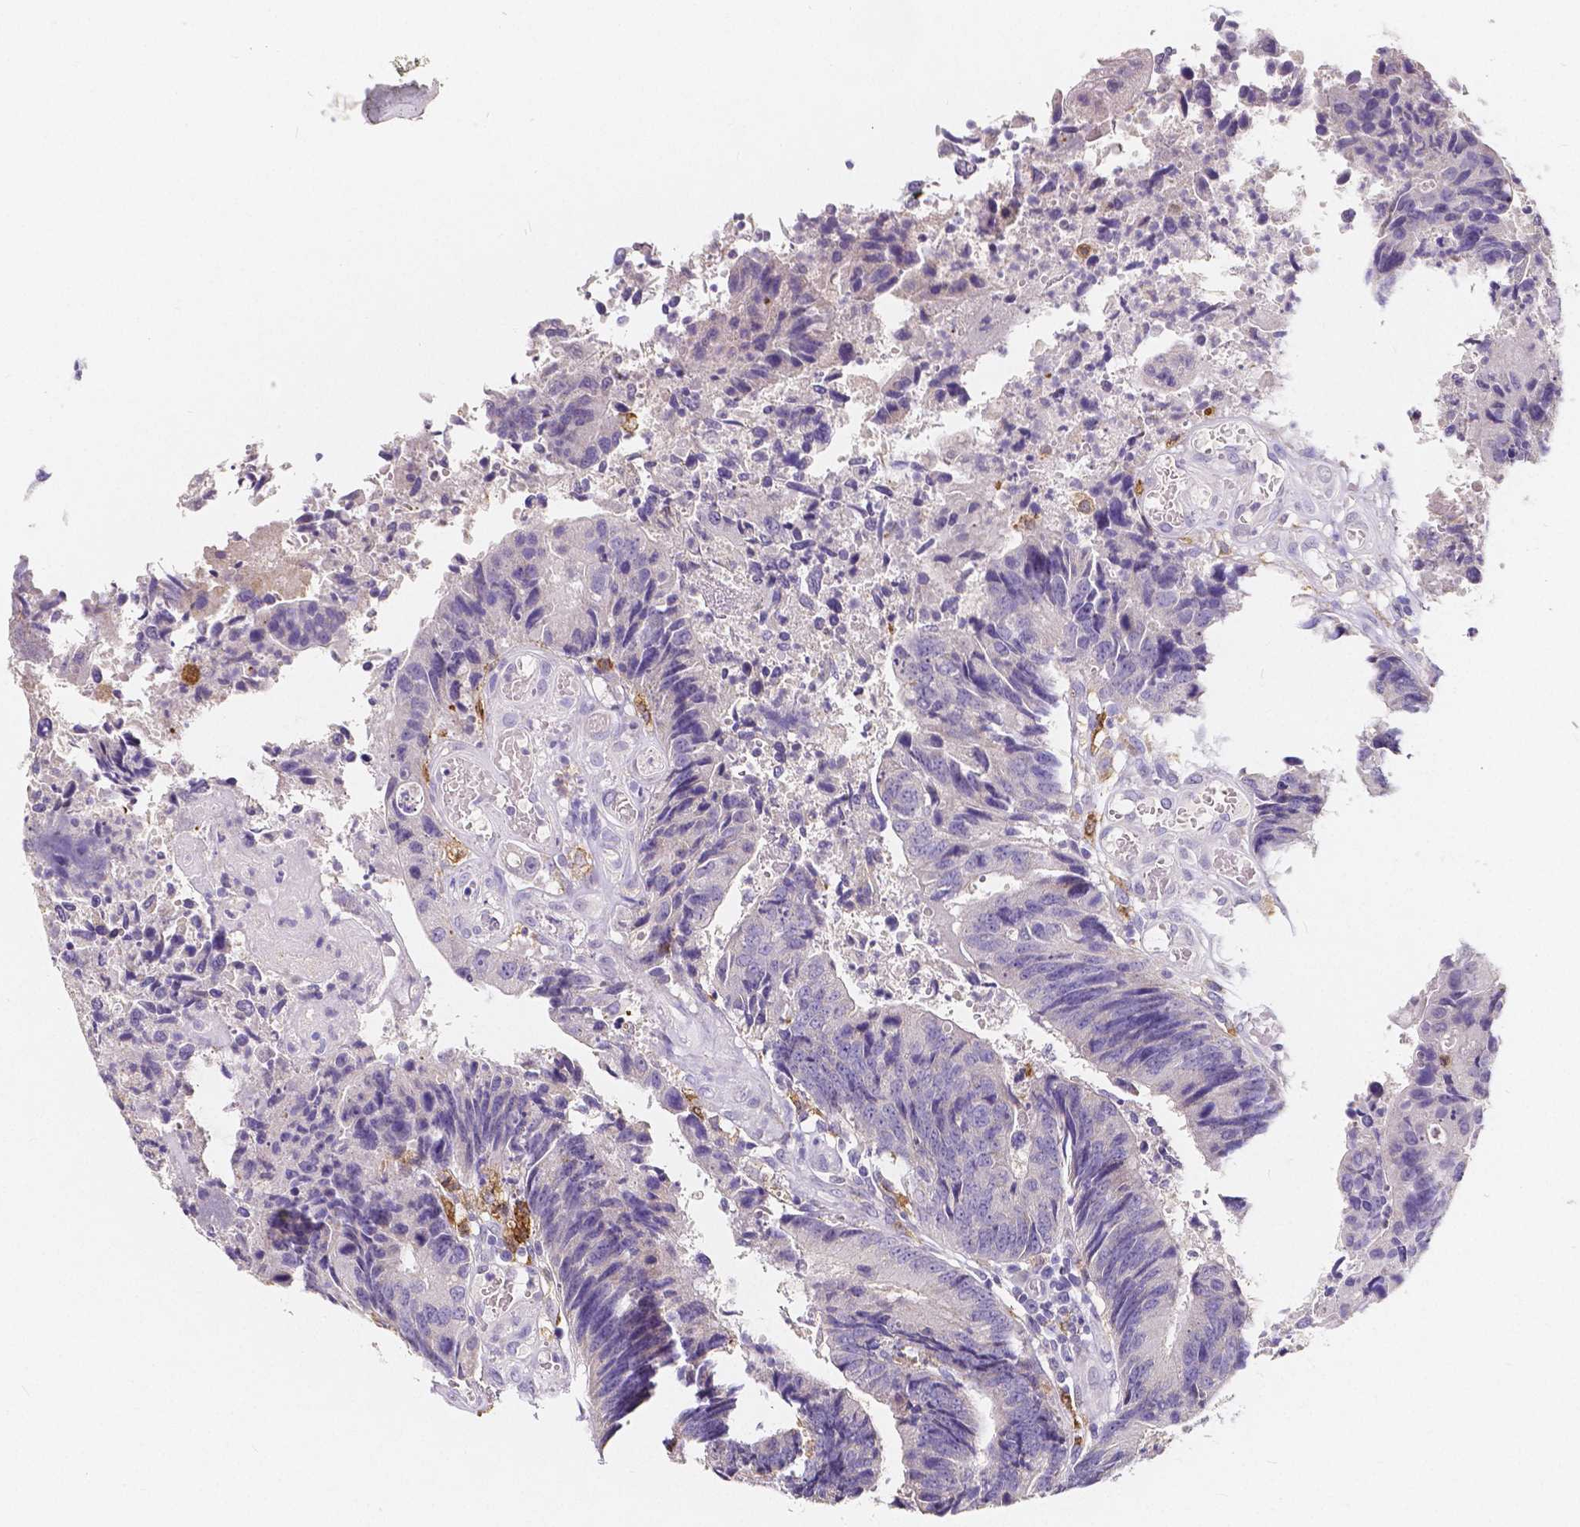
{"staining": {"intensity": "negative", "quantity": "none", "location": "none"}, "tissue": "colorectal cancer", "cell_type": "Tumor cells", "image_type": "cancer", "snomed": [{"axis": "morphology", "description": "Adenocarcinoma, NOS"}, {"axis": "topography", "description": "Colon"}], "caption": "Tumor cells are negative for protein expression in human colorectal adenocarcinoma. Nuclei are stained in blue.", "gene": "ACP5", "patient": {"sex": "female", "age": 67}}